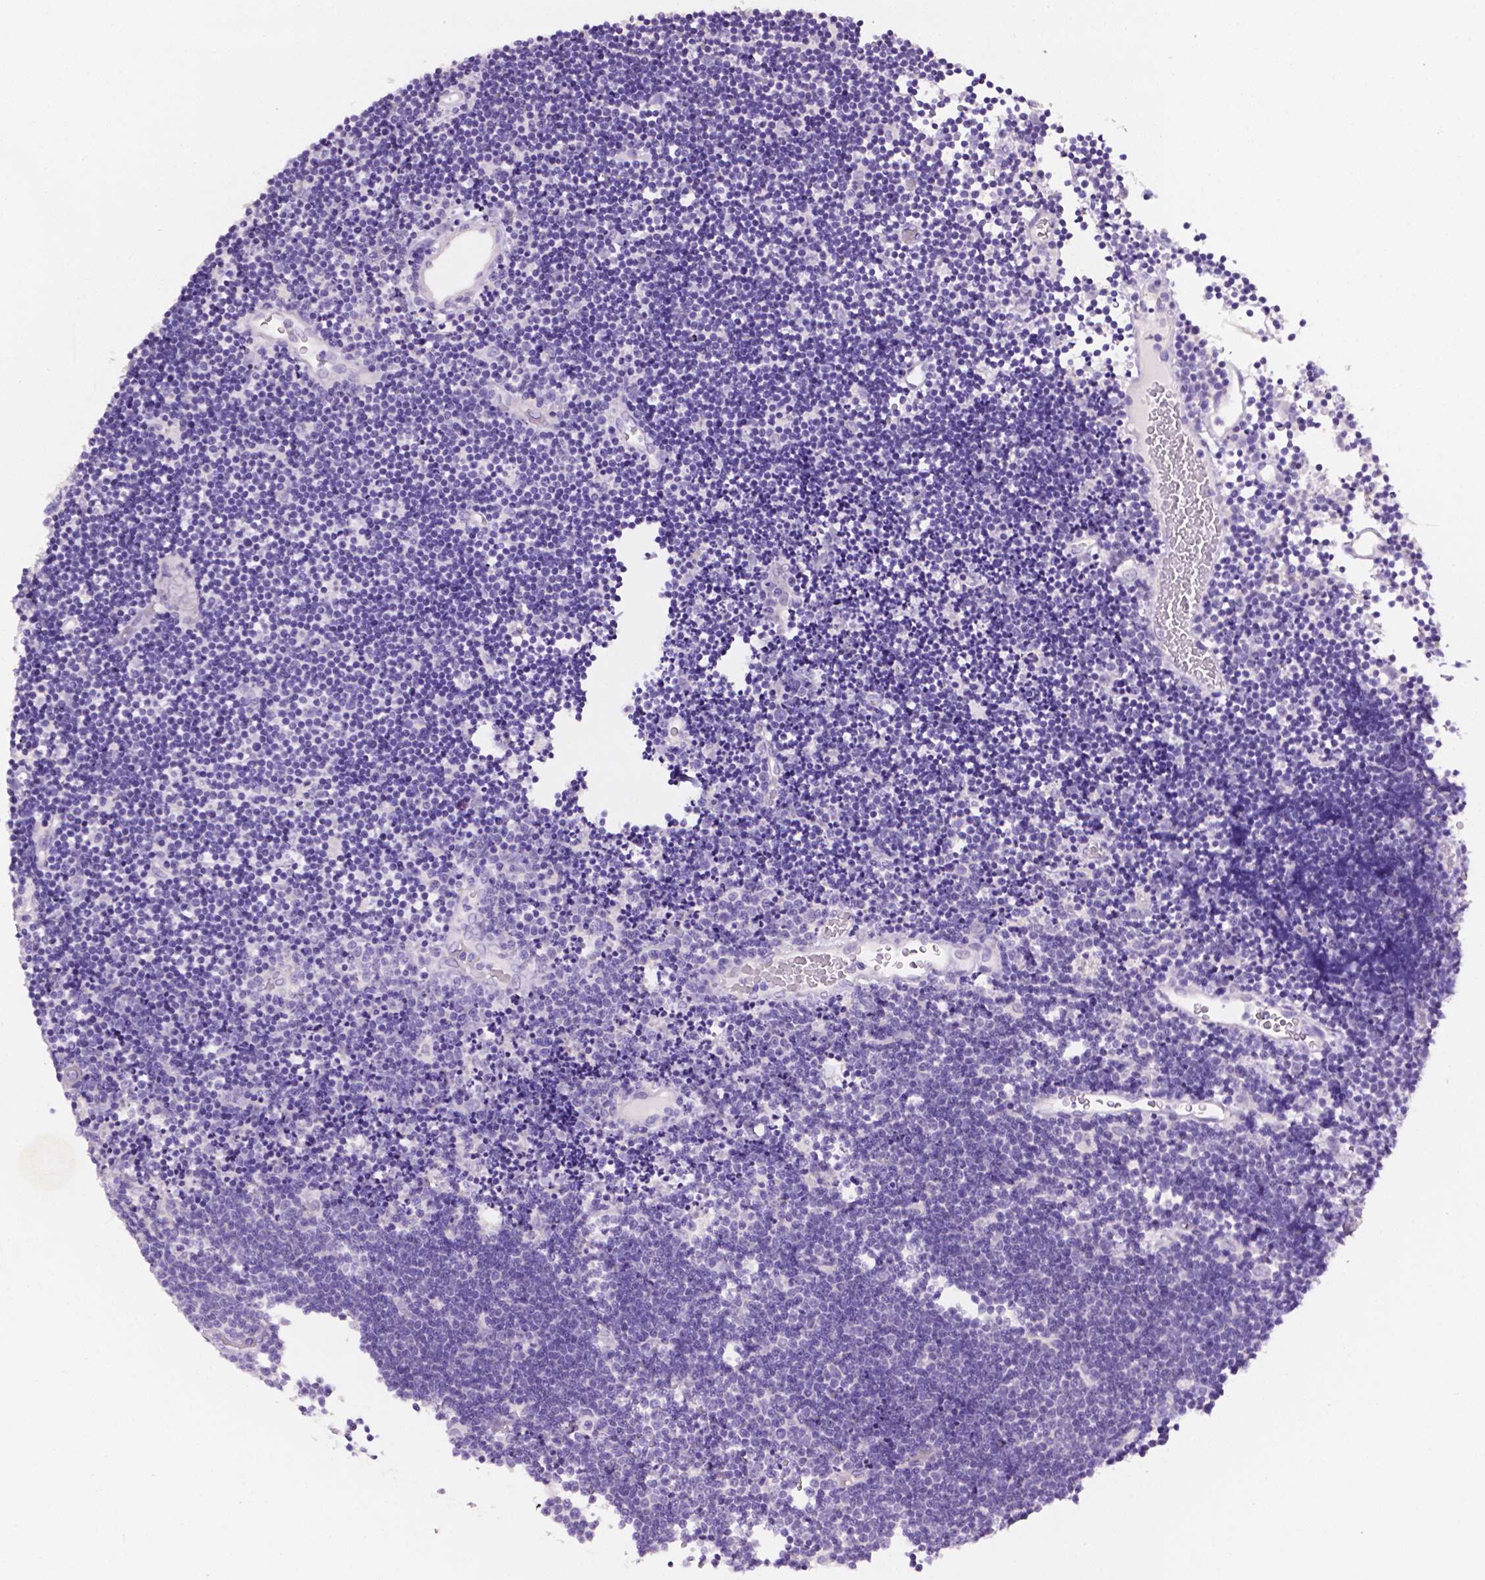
{"staining": {"intensity": "negative", "quantity": "none", "location": "none"}, "tissue": "lymphoma", "cell_type": "Tumor cells", "image_type": "cancer", "snomed": [{"axis": "morphology", "description": "Malignant lymphoma, non-Hodgkin's type, Low grade"}, {"axis": "topography", "description": "Brain"}], "caption": "The image reveals no significant expression in tumor cells of lymphoma. (DAB IHC with hematoxylin counter stain).", "gene": "TACSTD2", "patient": {"sex": "female", "age": 66}}